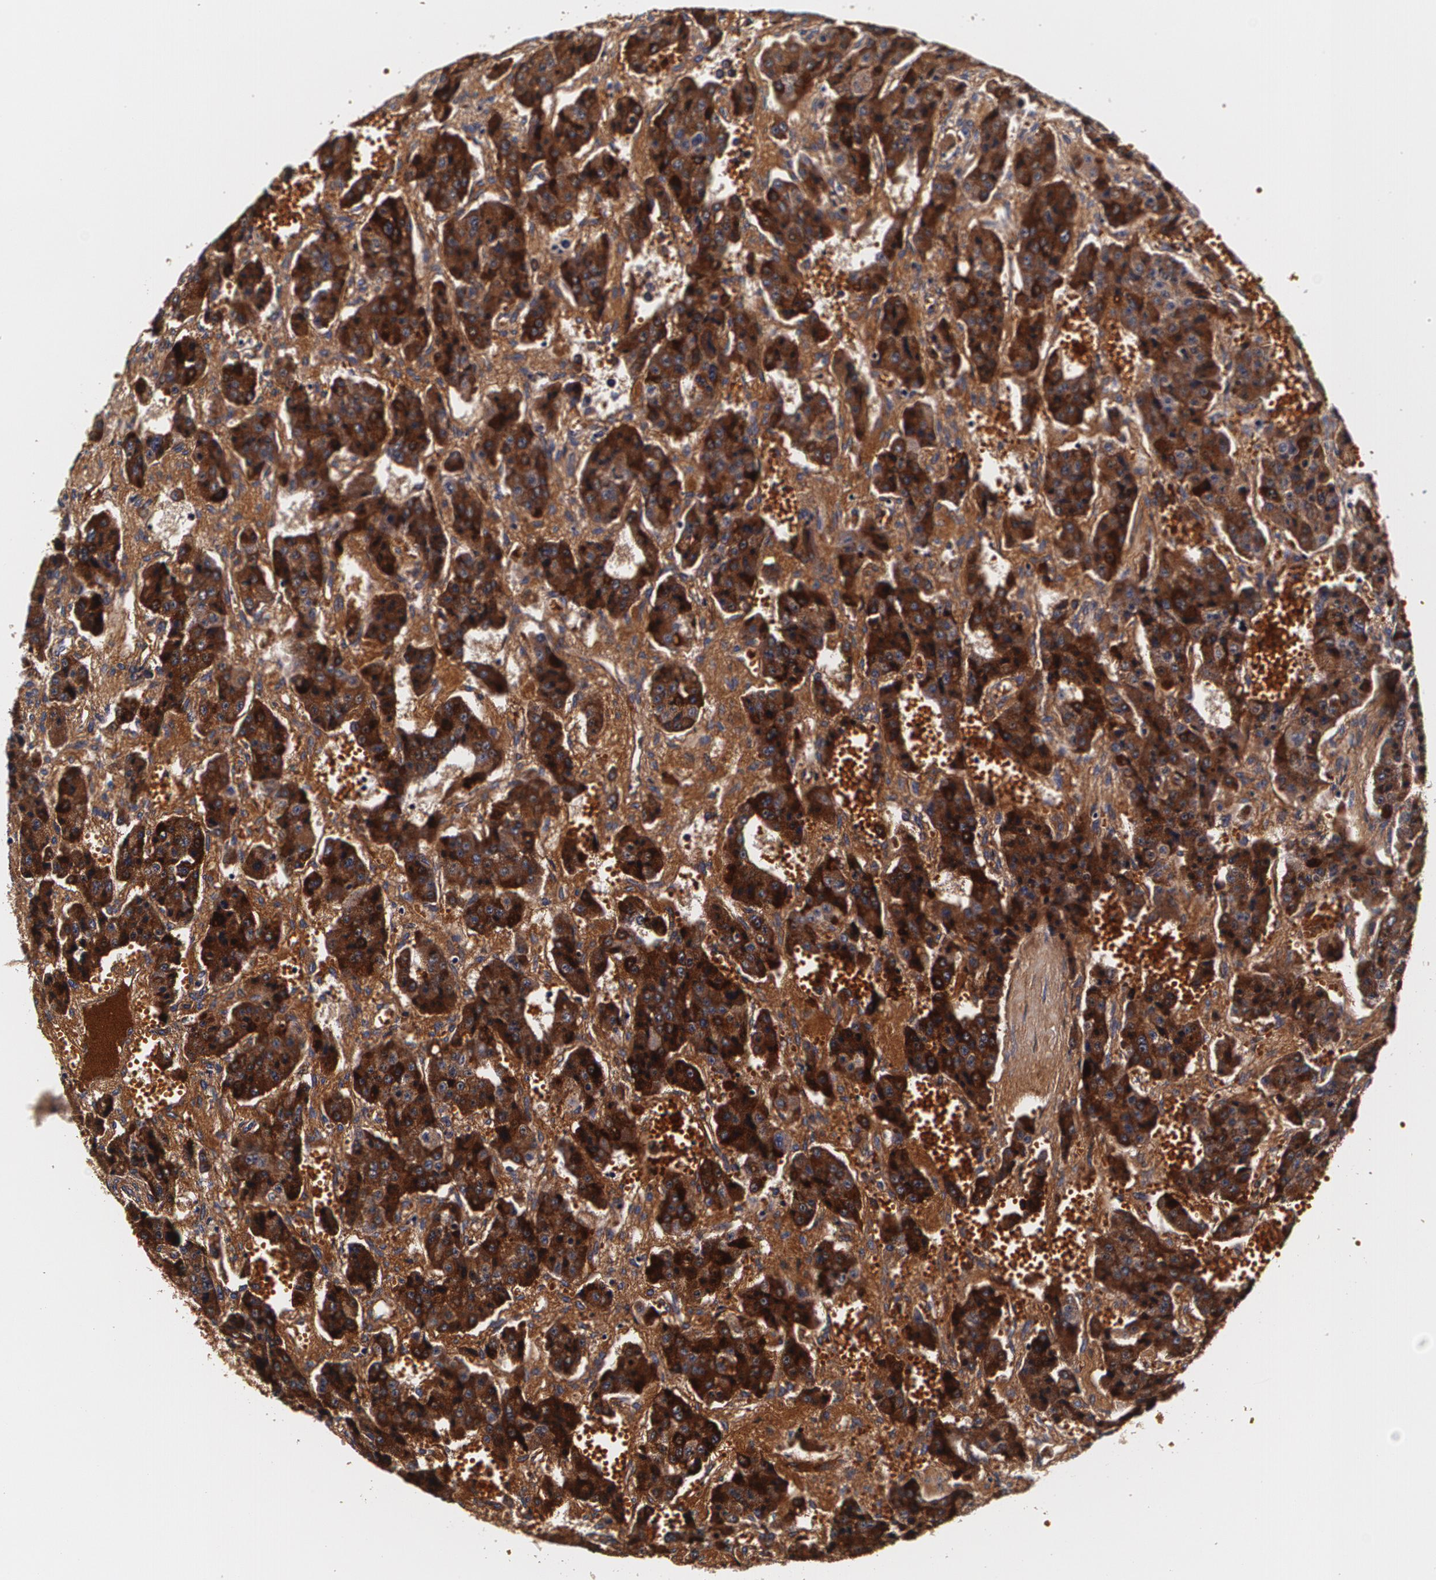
{"staining": {"intensity": "strong", "quantity": ">75%", "location": "cytoplasmic/membranous"}, "tissue": "carcinoid", "cell_type": "Tumor cells", "image_type": "cancer", "snomed": [{"axis": "morphology", "description": "Carcinoid, malignant, NOS"}, {"axis": "topography", "description": "Small intestine"}], "caption": "Protein staining of malignant carcinoid tissue shows strong cytoplasmic/membranous positivity in about >75% of tumor cells. The protein of interest is shown in brown color, while the nuclei are stained blue.", "gene": "TTR", "patient": {"sex": "male", "age": 52}}